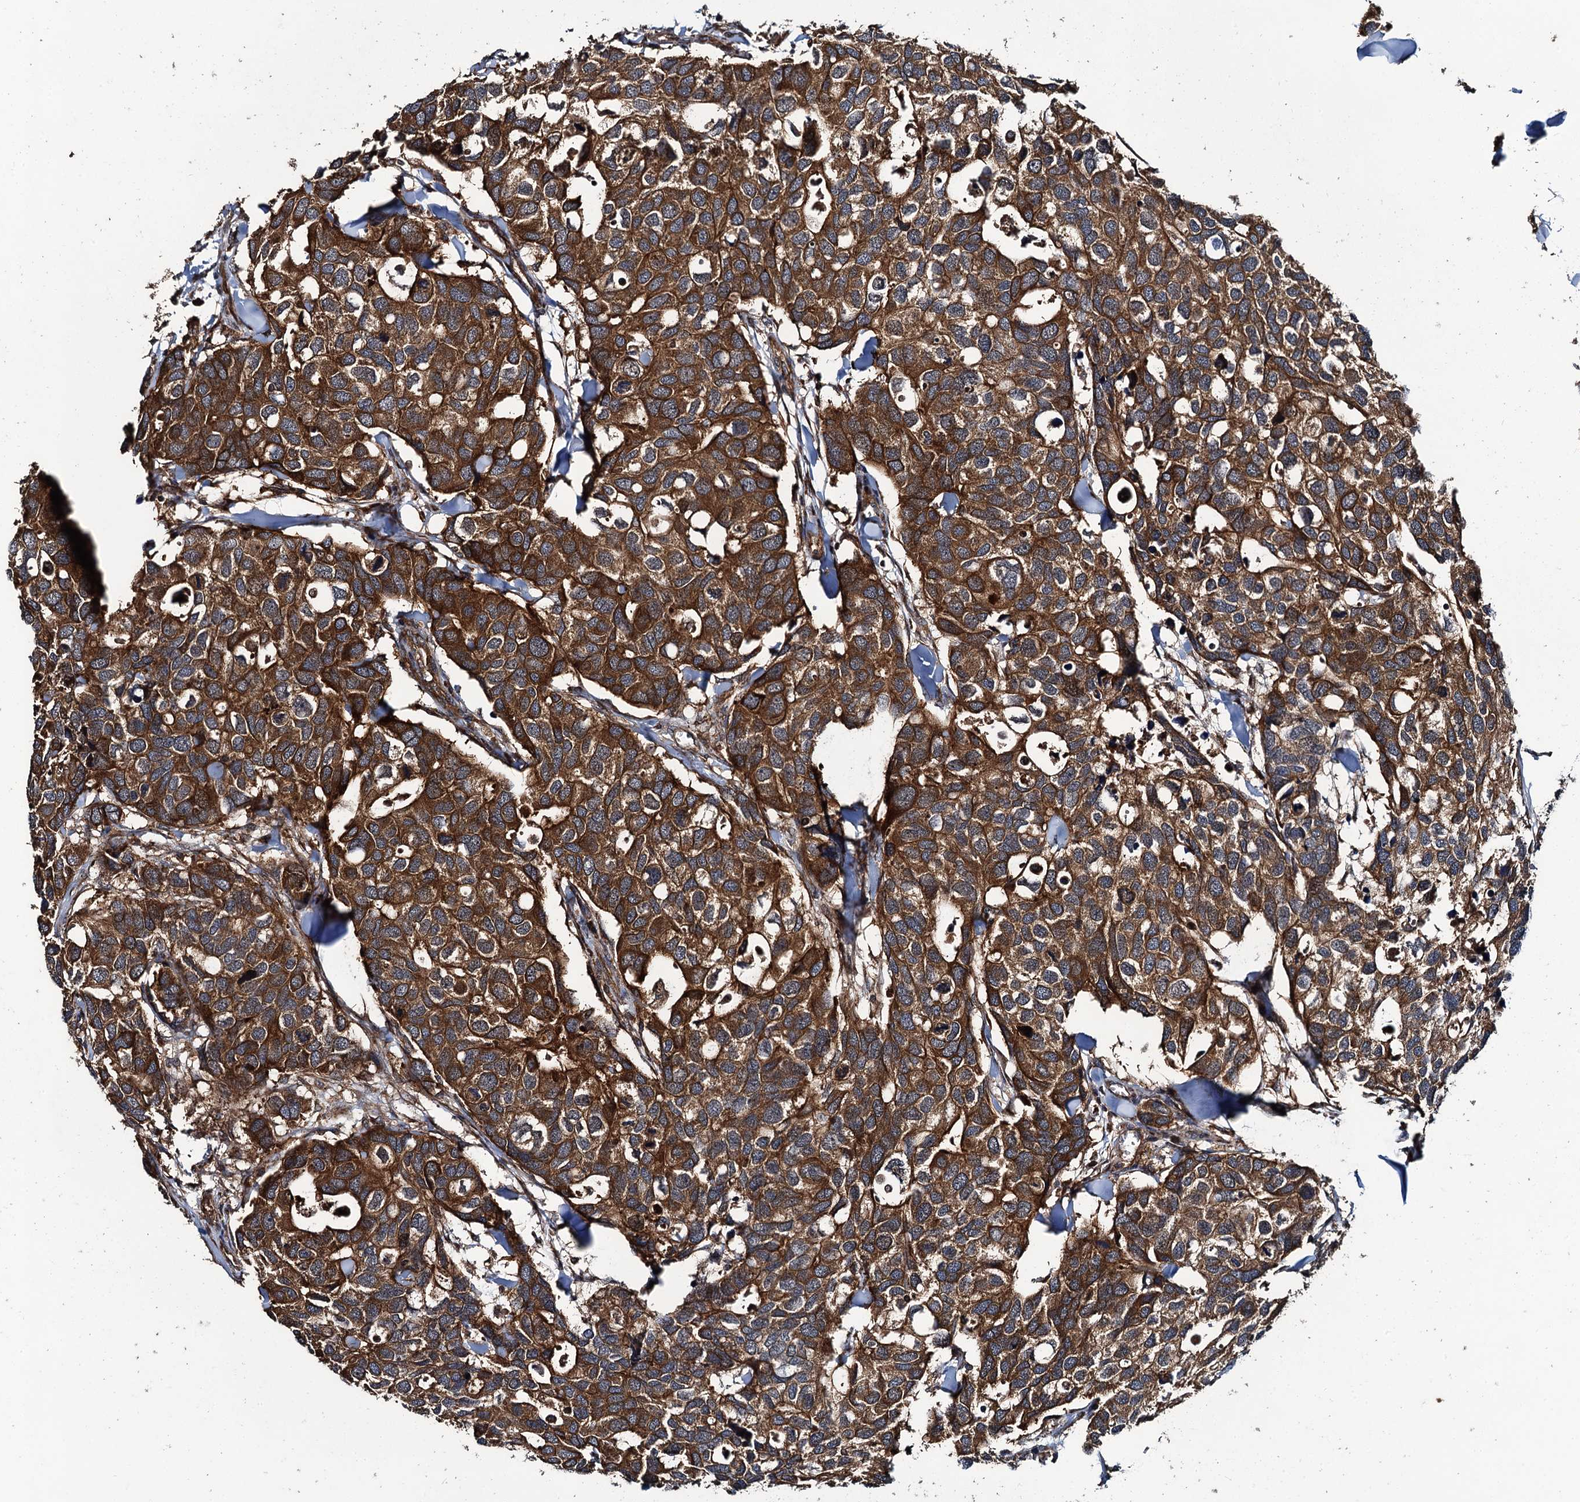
{"staining": {"intensity": "strong", "quantity": ">75%", "location": "cytoplasmic/membranous"}, "tissue": "breast cancer", "cell_type": "Tumor cells", "image_type": "cancer", "snomed": [{"axis": "morphology", "description": "Duct carcinoma"}, {"axis": "topography", "description": "Breast"}], "caption": "Protein staining displays strong cytoplasmic/membranous expression in about >75% of tumor cells in invasive ductal carcinoma (breast). Ihc stains the protein in brown and the nuclei are stained blue.", "gene": "NEK1", "patient": {"sex": "female", "age": 83}}